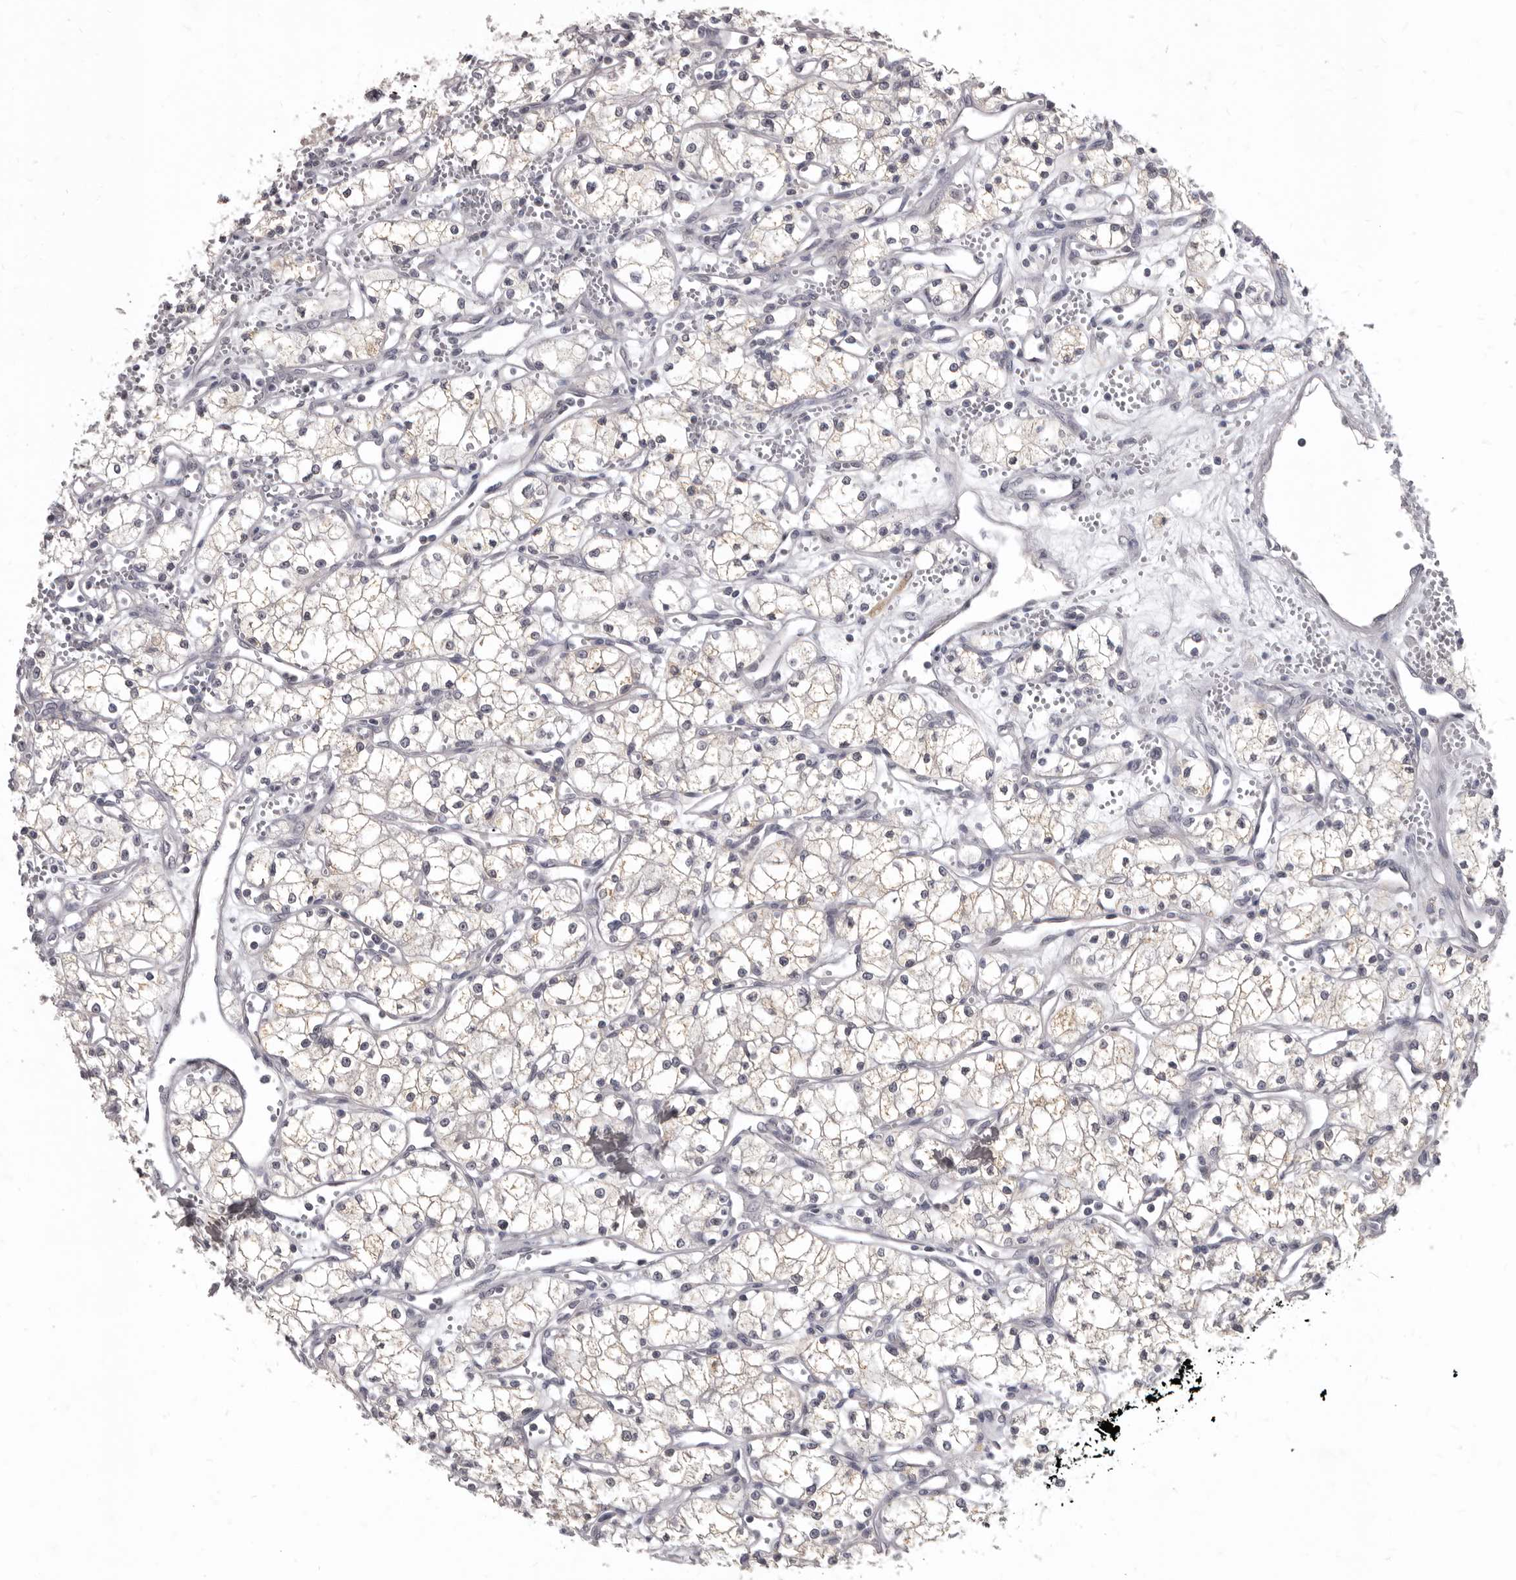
{"staining": {"intensity": "negative", "quantity": "none", "location": "none"}, "tissue": "renal cancer", "cell_type": "Tumor cells", "image_type": "cancer", "snomed": [{"axis": "morphology", "description": "Adenocarcinoma, NOS"}, {"axis": "topography", "description": "Kidney"}], "caption": "Human adenocarcinoma (renal) stained for a protein using immunohistochemistry (IHC) exhibits no positivity in tumor cells.", "gene": "SULT1E1", "patient": {"sex": "male", "age": 59}}